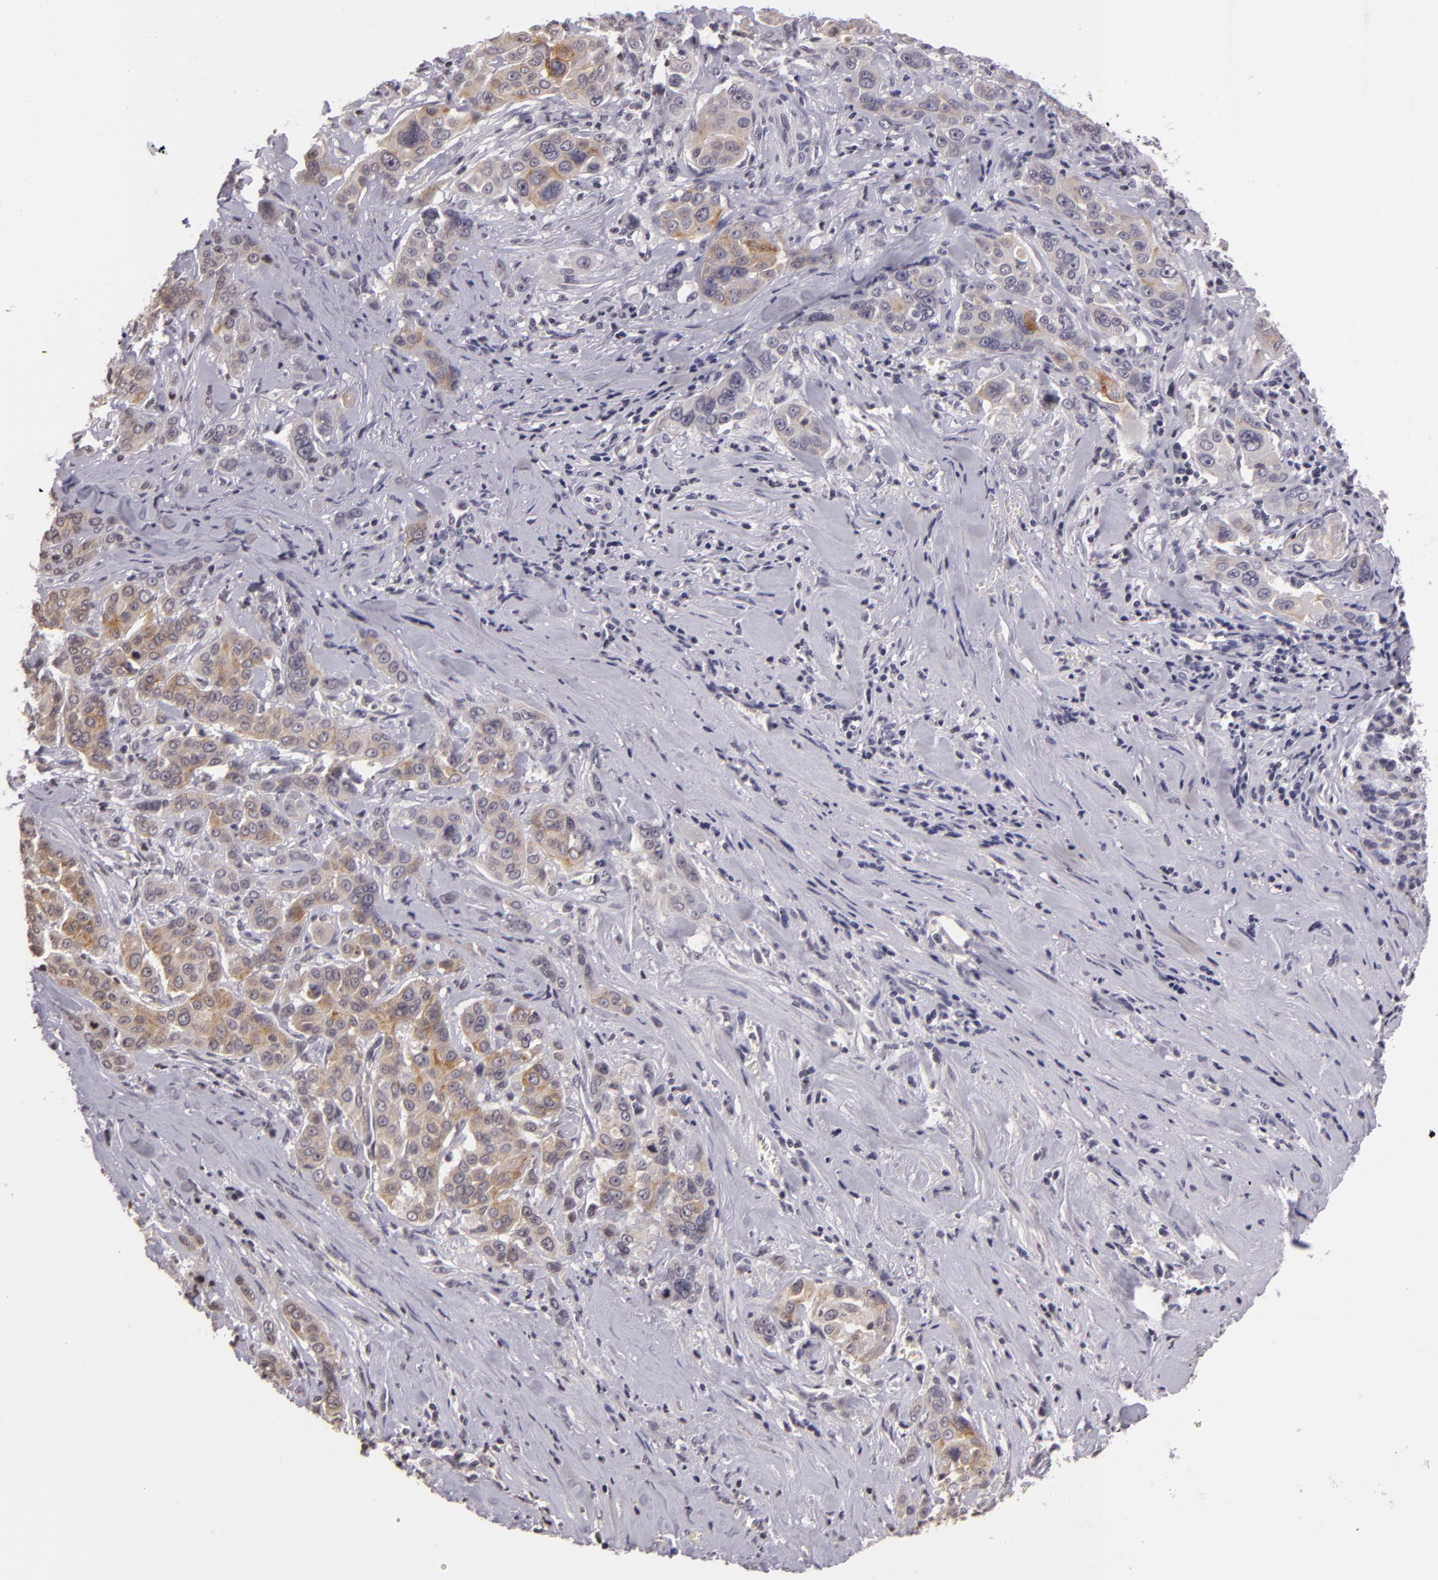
{"staining": {"intensity": "moderate", "quantity": "25%-75%", "location": "cytoplasmic/membranous"}, "tissue": "pancreatic cancer", "cell_type": "Tumor cells", "image_type": "cancer", "snomed": [{"axis": "morphology", "description": "Adenocarcinoma, NOS"}, {"axis": "topography", "description": "Pancreas"}], "caption": "IHC of human pancreatic adenocarcinoma exhibits medium levels of moderate cytoplasmic/membranous expression in approximately 25%-75% of tumor cells.", "gene": "MUC1", "patient": {"sex": "female", "age": 52}}